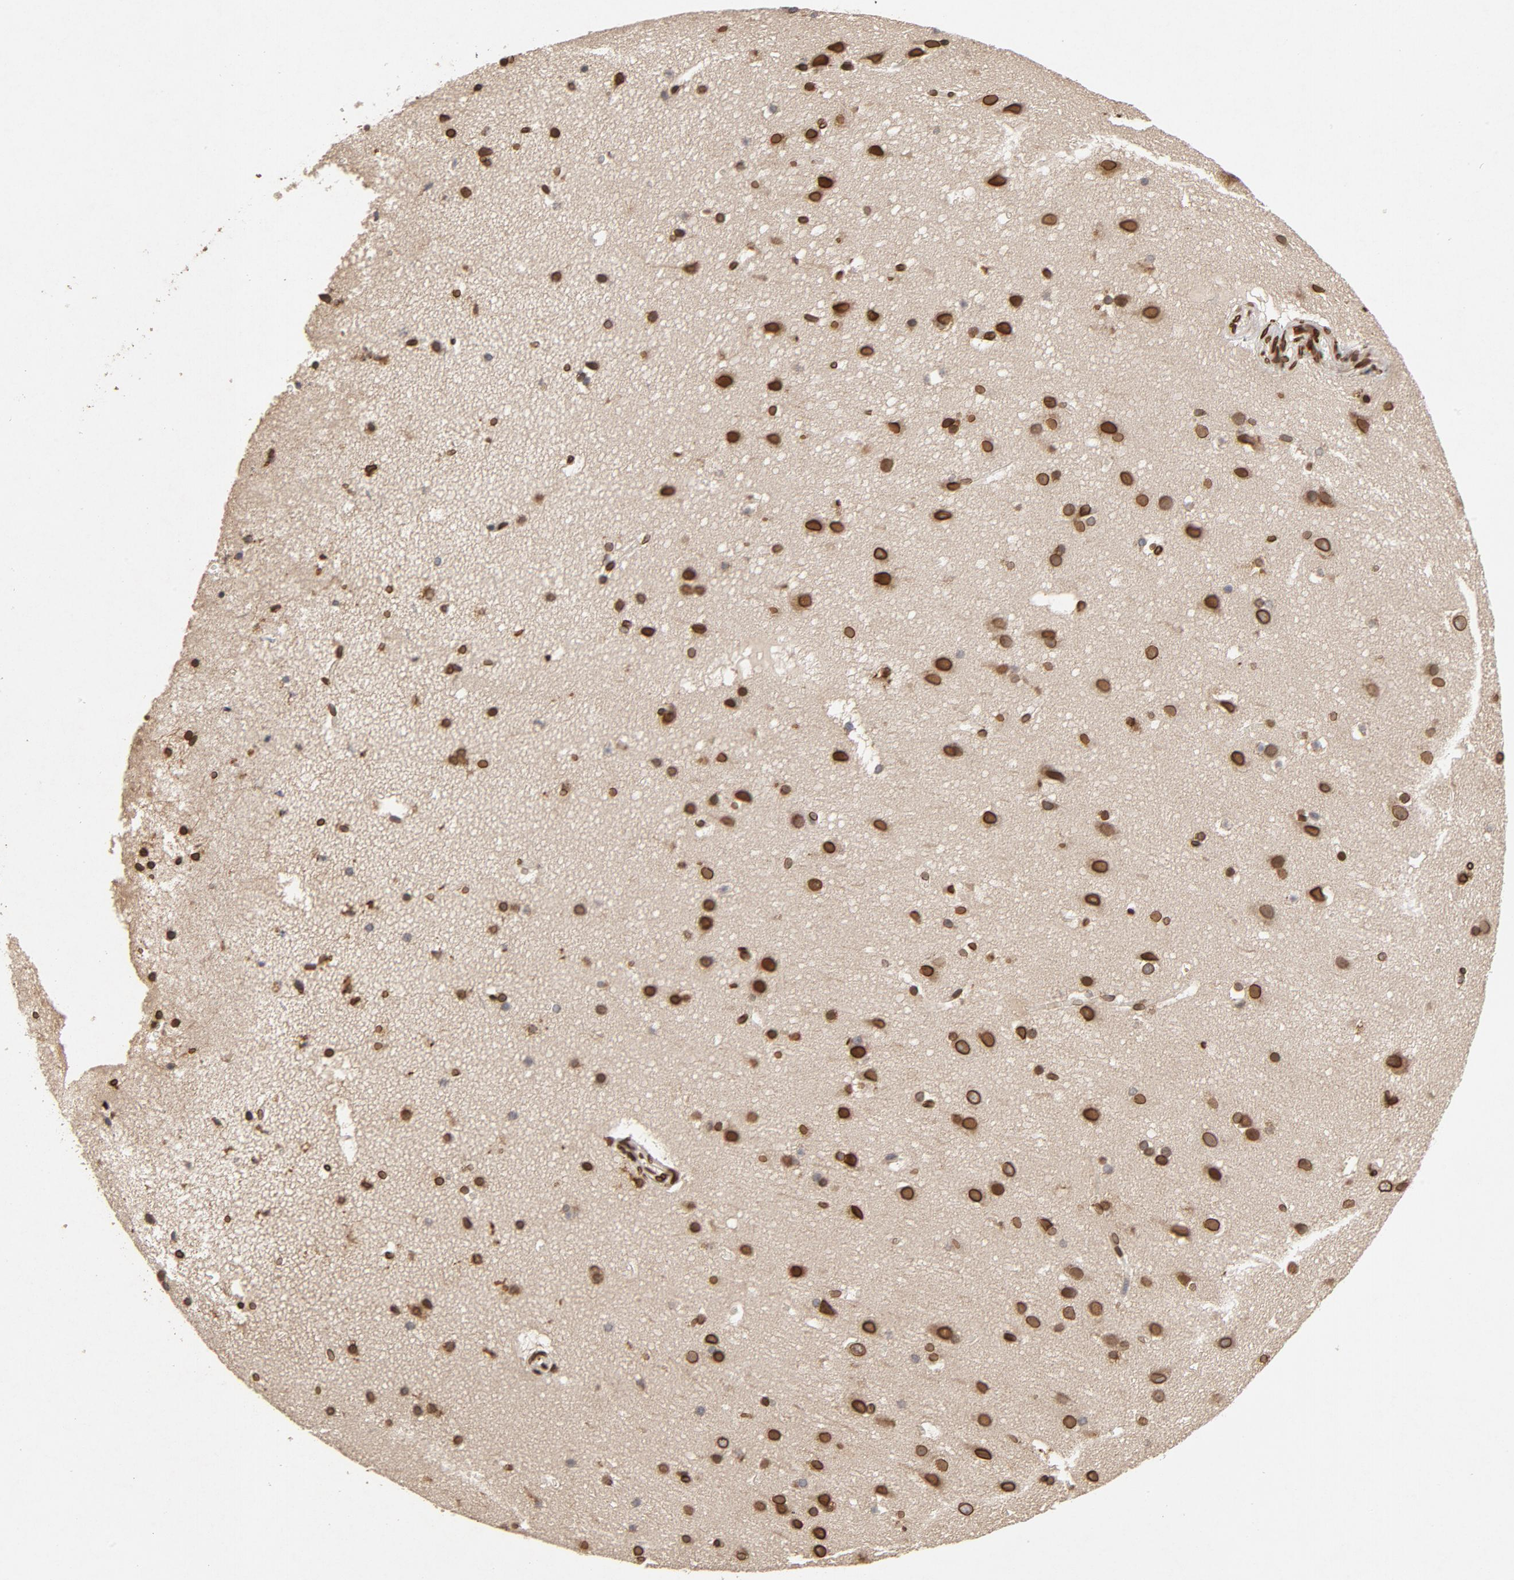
{"staining": {"intensity": "strong", "quantity": ">75%", "location": "cytoplasmic/membranous,nuclear"}, "tissue": "cerebral cortex", "cell_type": "Endothelial cells", "image_type": "normal", "snomed": [{"axis": "morphology", "description": "Normal tissue, NOS"}, {"axis": "topography", "description": "Cerebral cortex"}], "caption": "A brown stain highlights strong cytoplasmic/membranous,nuclear positivity of a protein in endothelial cells of unremarkable human cerebral cortex.", "gene": "LMNA", "patient": {"sex": "male", "age": 45}}